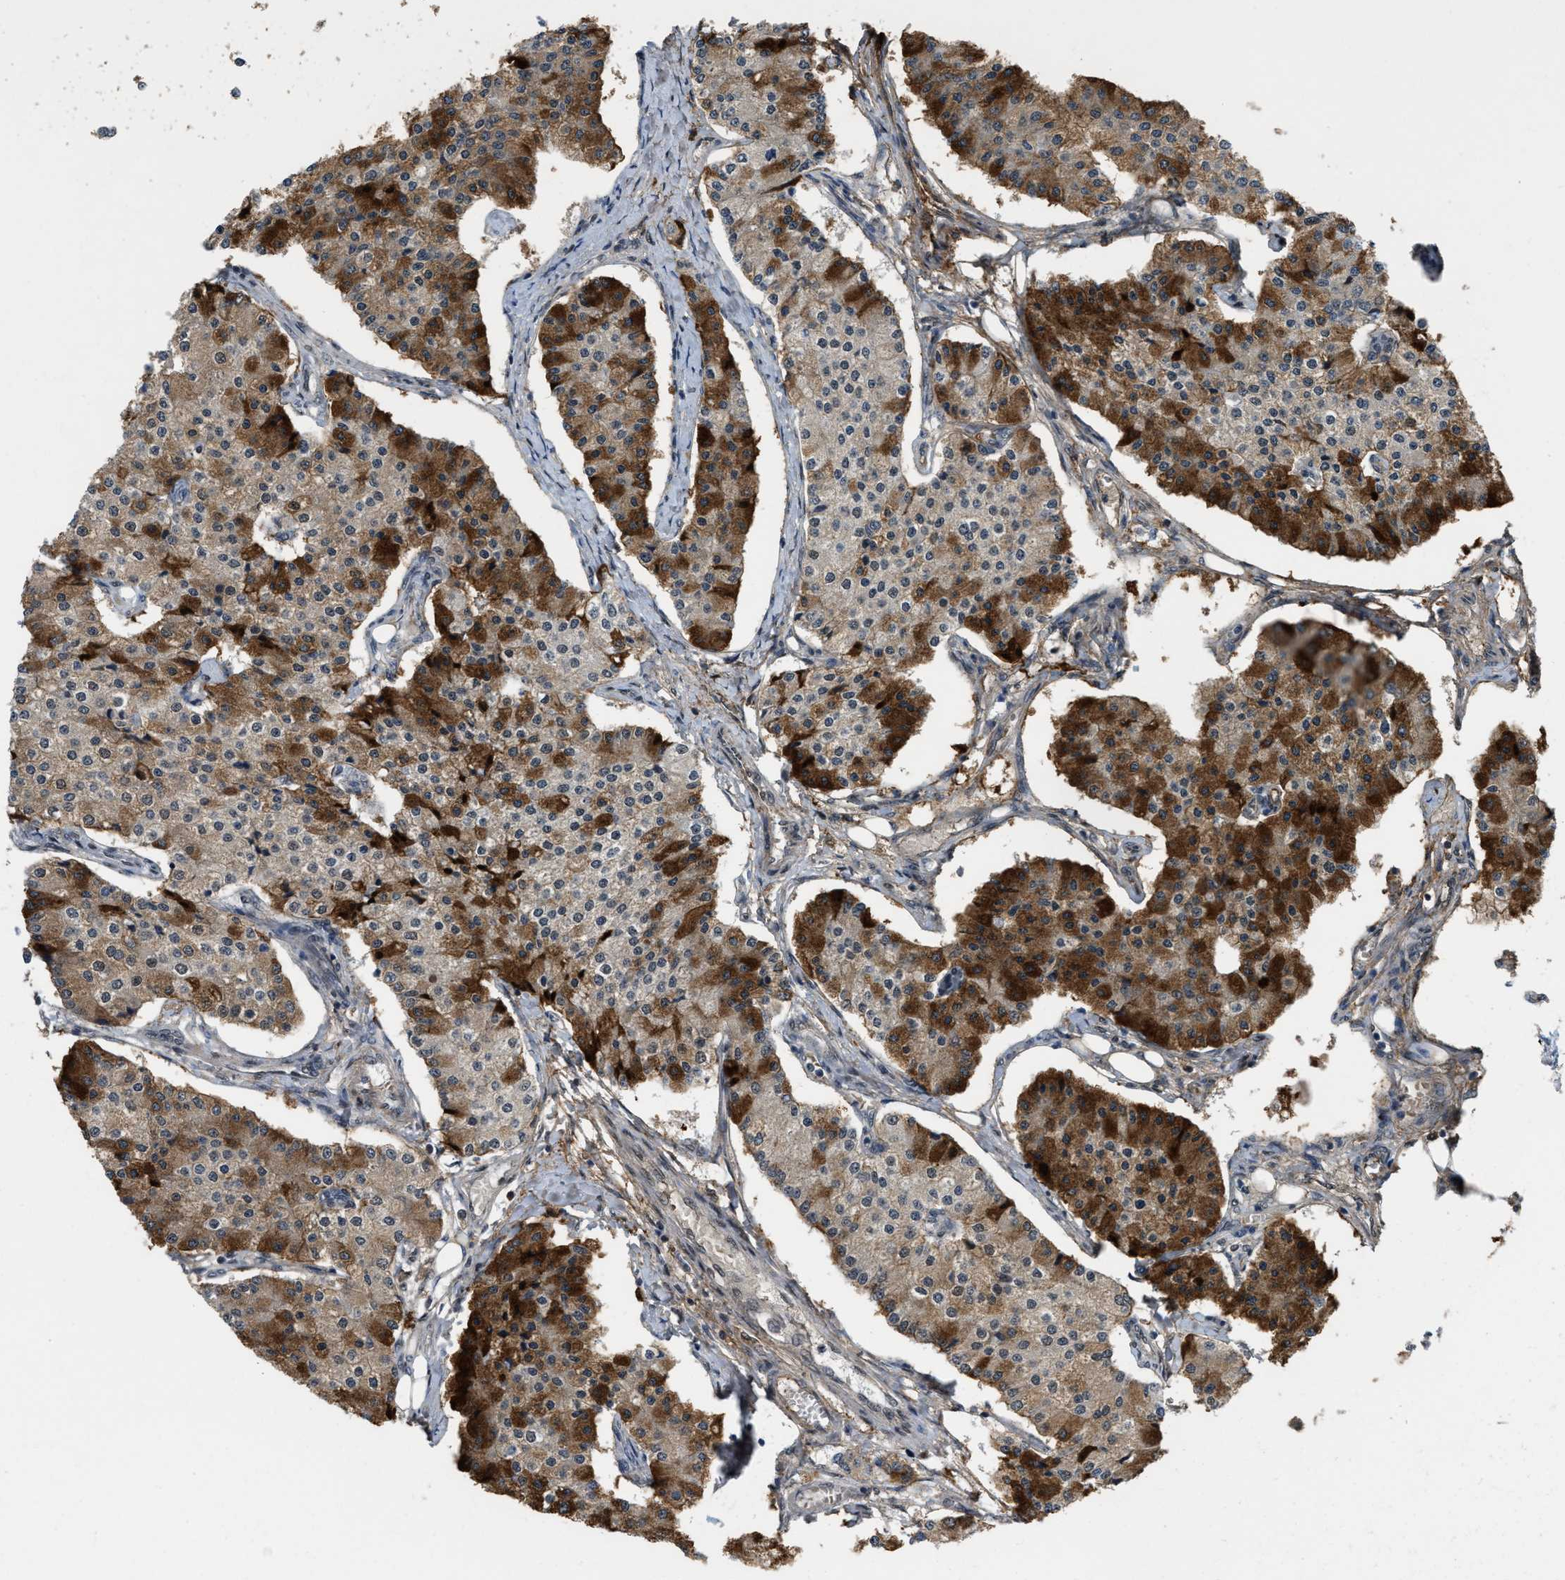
{"staining": {"intensity": "strong", "quantity": "25%-75%", "location": "cytoplasmic/membranous"}, "tissue": "carcinoid", "cell_type": "Tumor cells", "image_type": "cancer", "snomed": [{"axis": "morphology", "description": "Carcinoid, malignant, NOS"}, {"axis": "topography", "description": "Colon"}], "caption": "Protein analysis of carcinoid tissue shows strong cytoplasmic/membranous positivity in about 25%-75% of tumor cells.", "gene": "MIER1", "patient": {"sex": "female", "age": 52}}